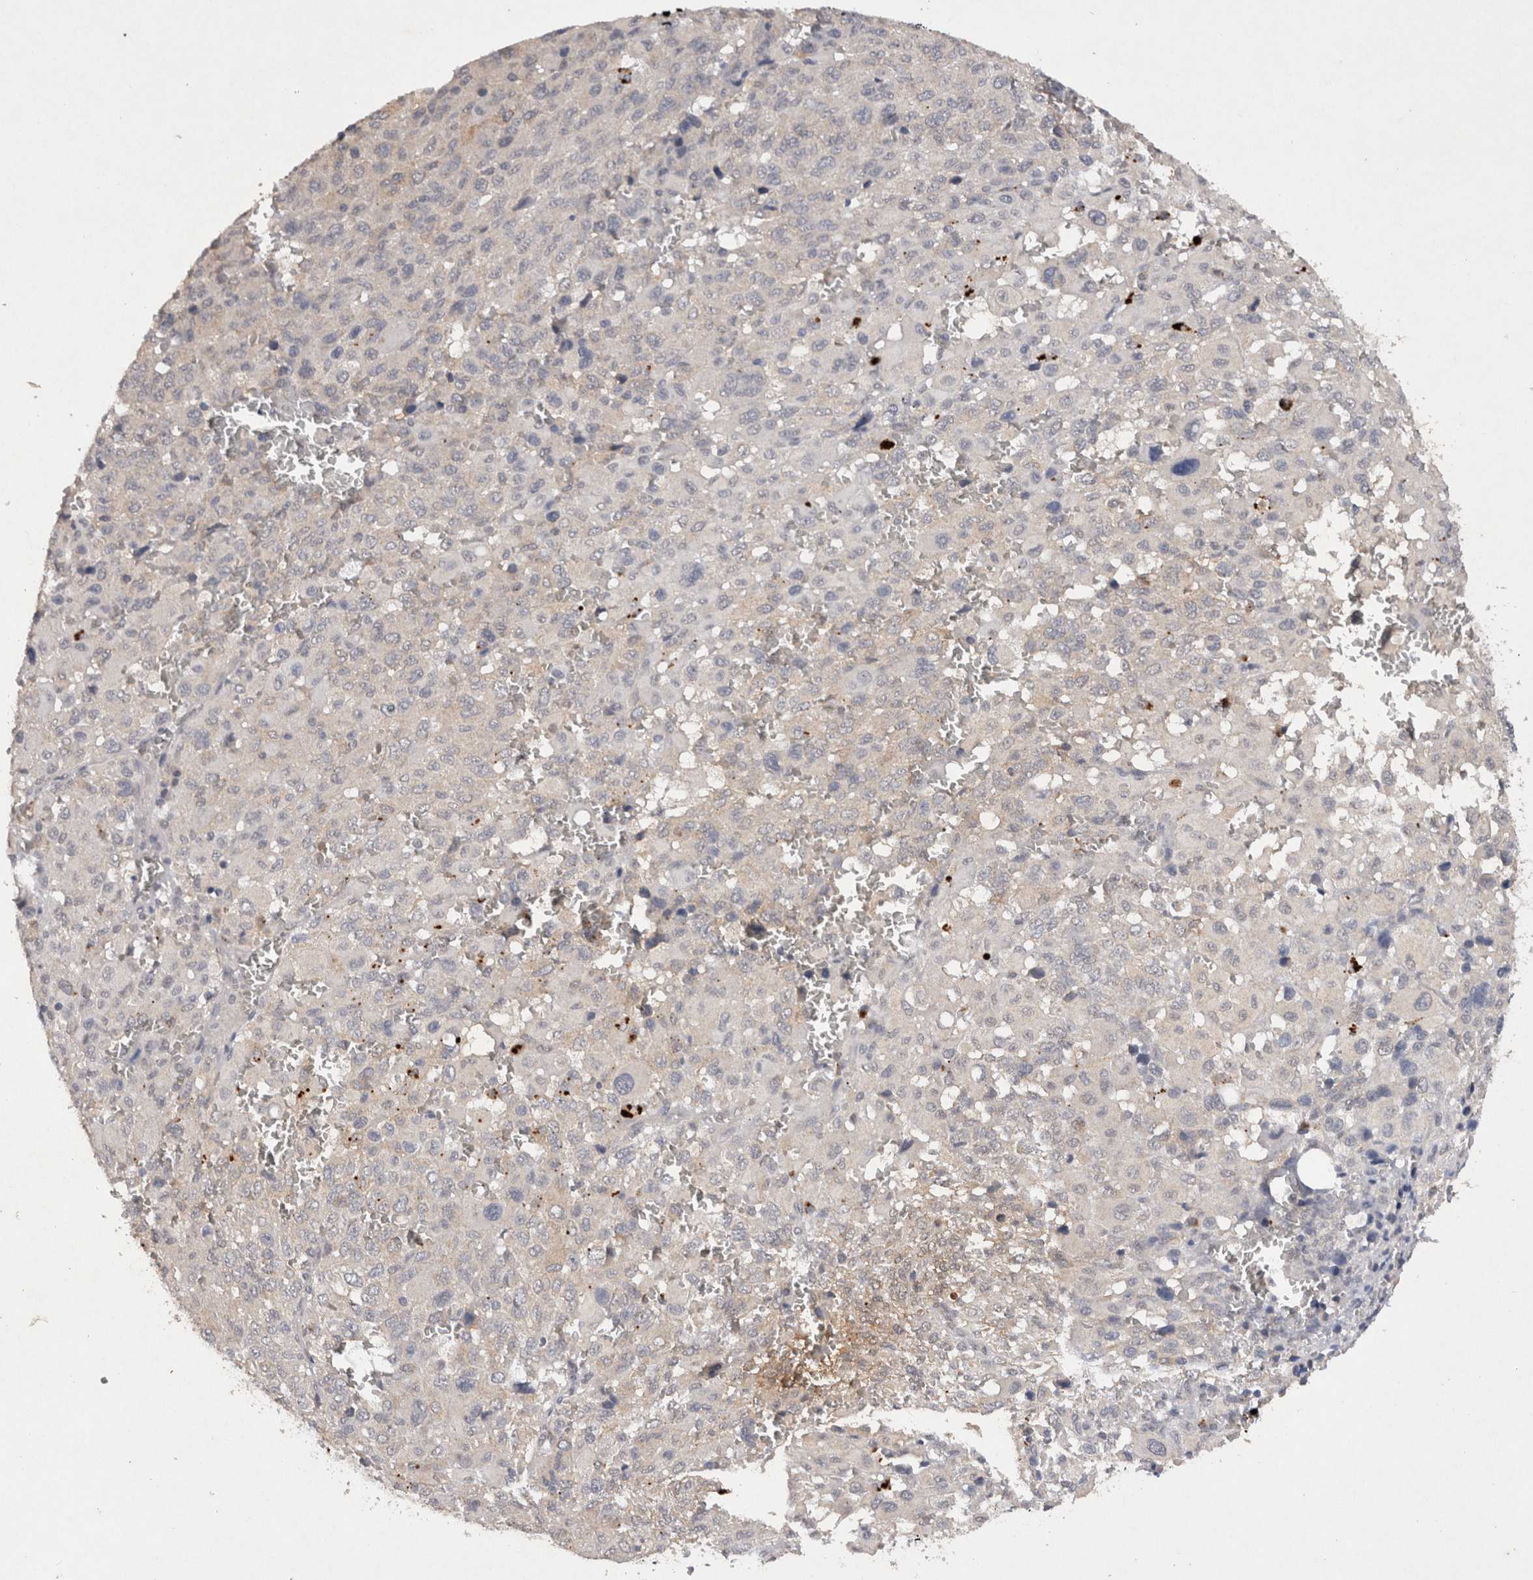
{"staining": {"intensity": "negative", "quantity": "none", "location": "none"}, "tissue": "melanoma", "cell_type": "Tumor cells", "image_type": "cancer", "snomed": [{"axis": "morphology", "description": "Malignant melanoma, Metastatic site"}, {"axis": "topography", "description": "Skin"}], "caption": "Histopathology image shows no significant protein staining in tumor cells of melanoma.", "gene": "RASSF3", "patient": {"sex": "female", "age": 74}}